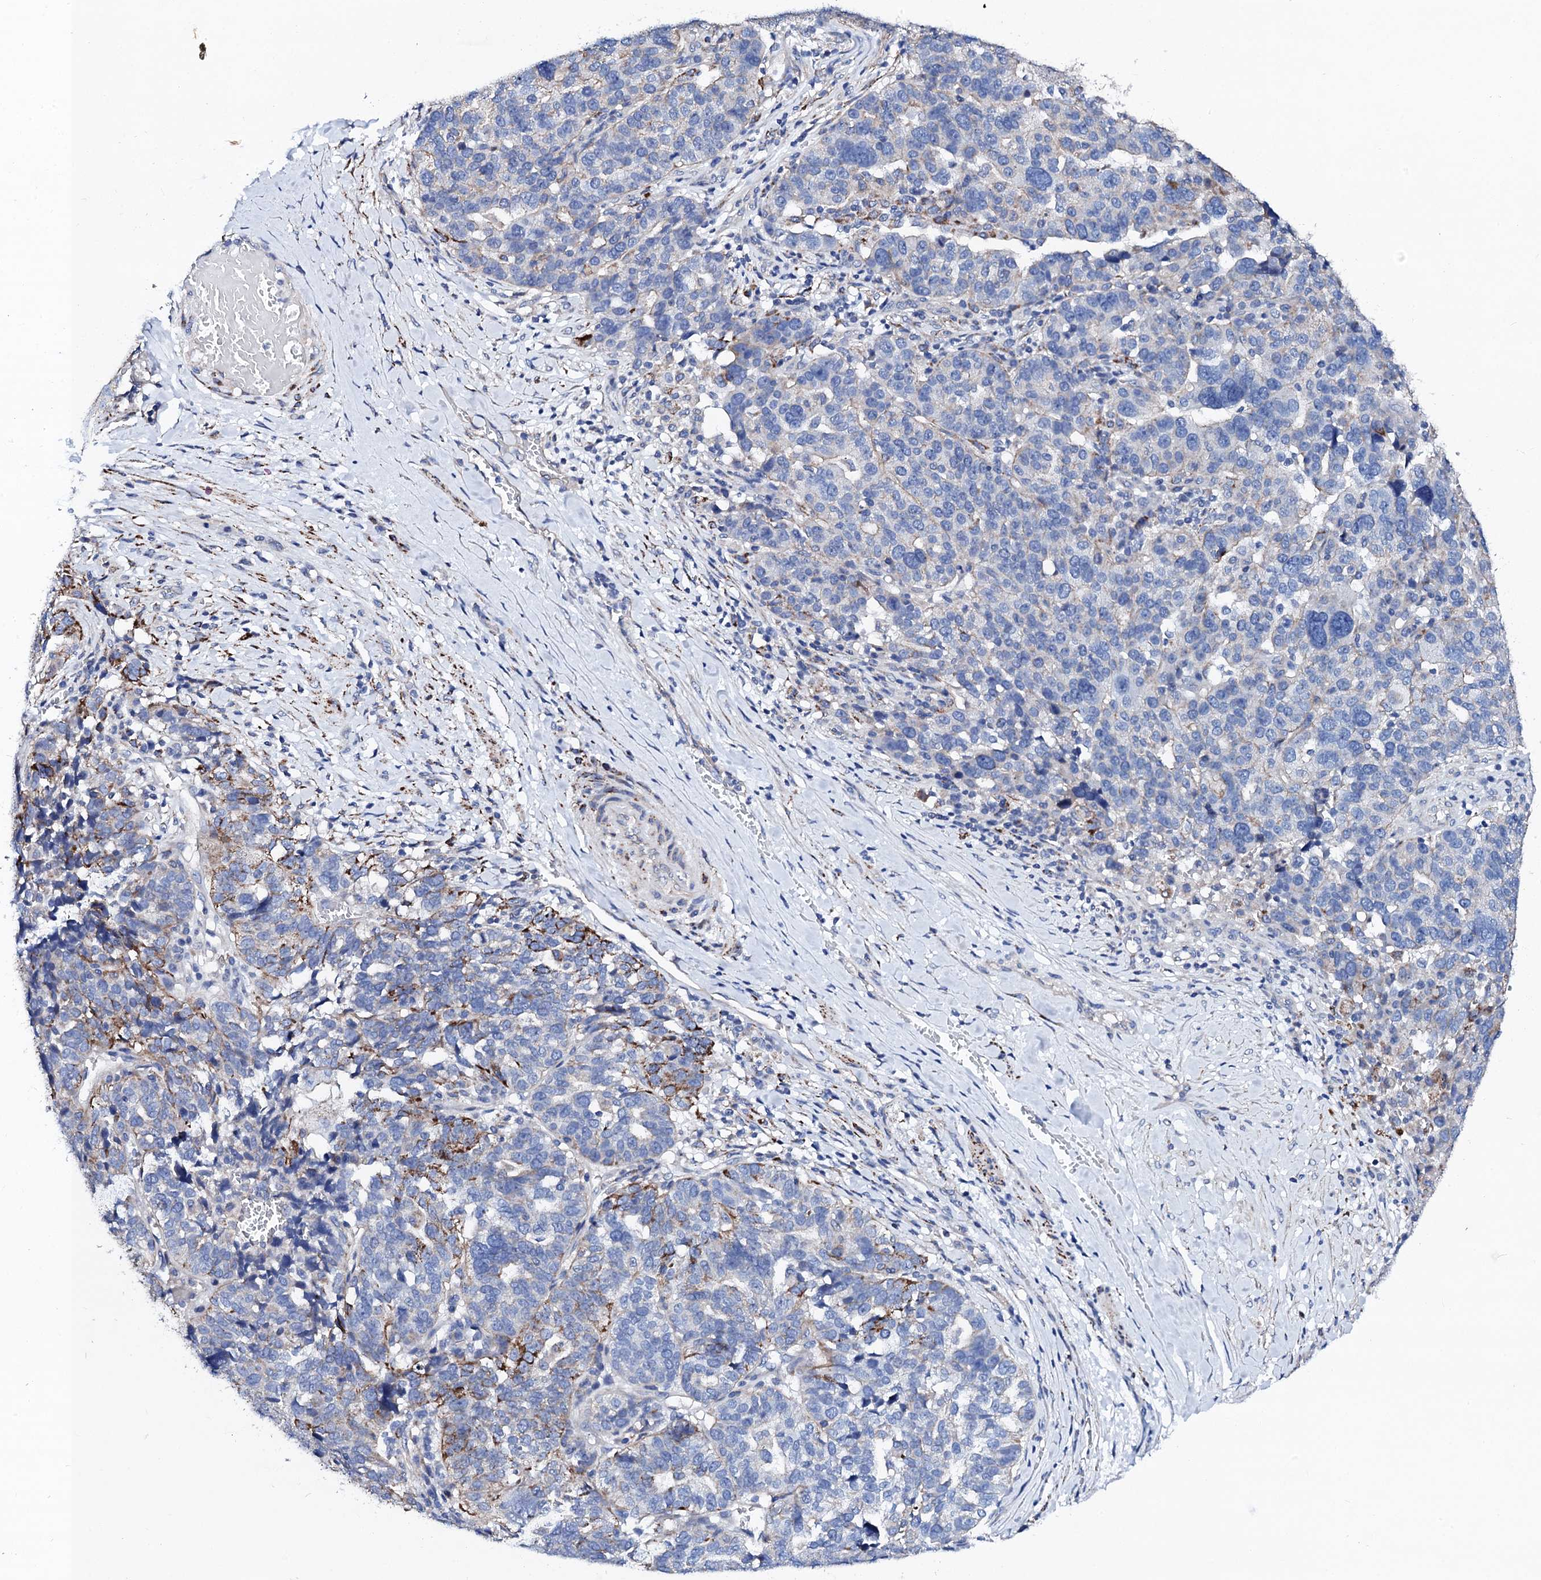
{"staining": {"intensity": "moderate", "quantity": "<25%", "location": "cytoplasmic/membranous"}, "tissue": "ovarian cancer", "cell_type": "Tumor cells", "image_type": "cancer", "snomed": [{"axis": "morphology", "description": "Cystadenocarcinoma, serous, NOS"}, {"axis": "topography", "description": "Ovary"}], "caption": "Brown immunohistochemical staining in ovarian cancer displays moderate cytoplasmic/membranous positivity in approximately <25% of tumor cells. The staining was performed using DAB (3,3'-diaminobenzidine), with brown indicating positive protein expression. Nuclei are stained blue with hematoxylin.", "gene": "KLHL32", "patient": {"sex": "female", "age": 59}}